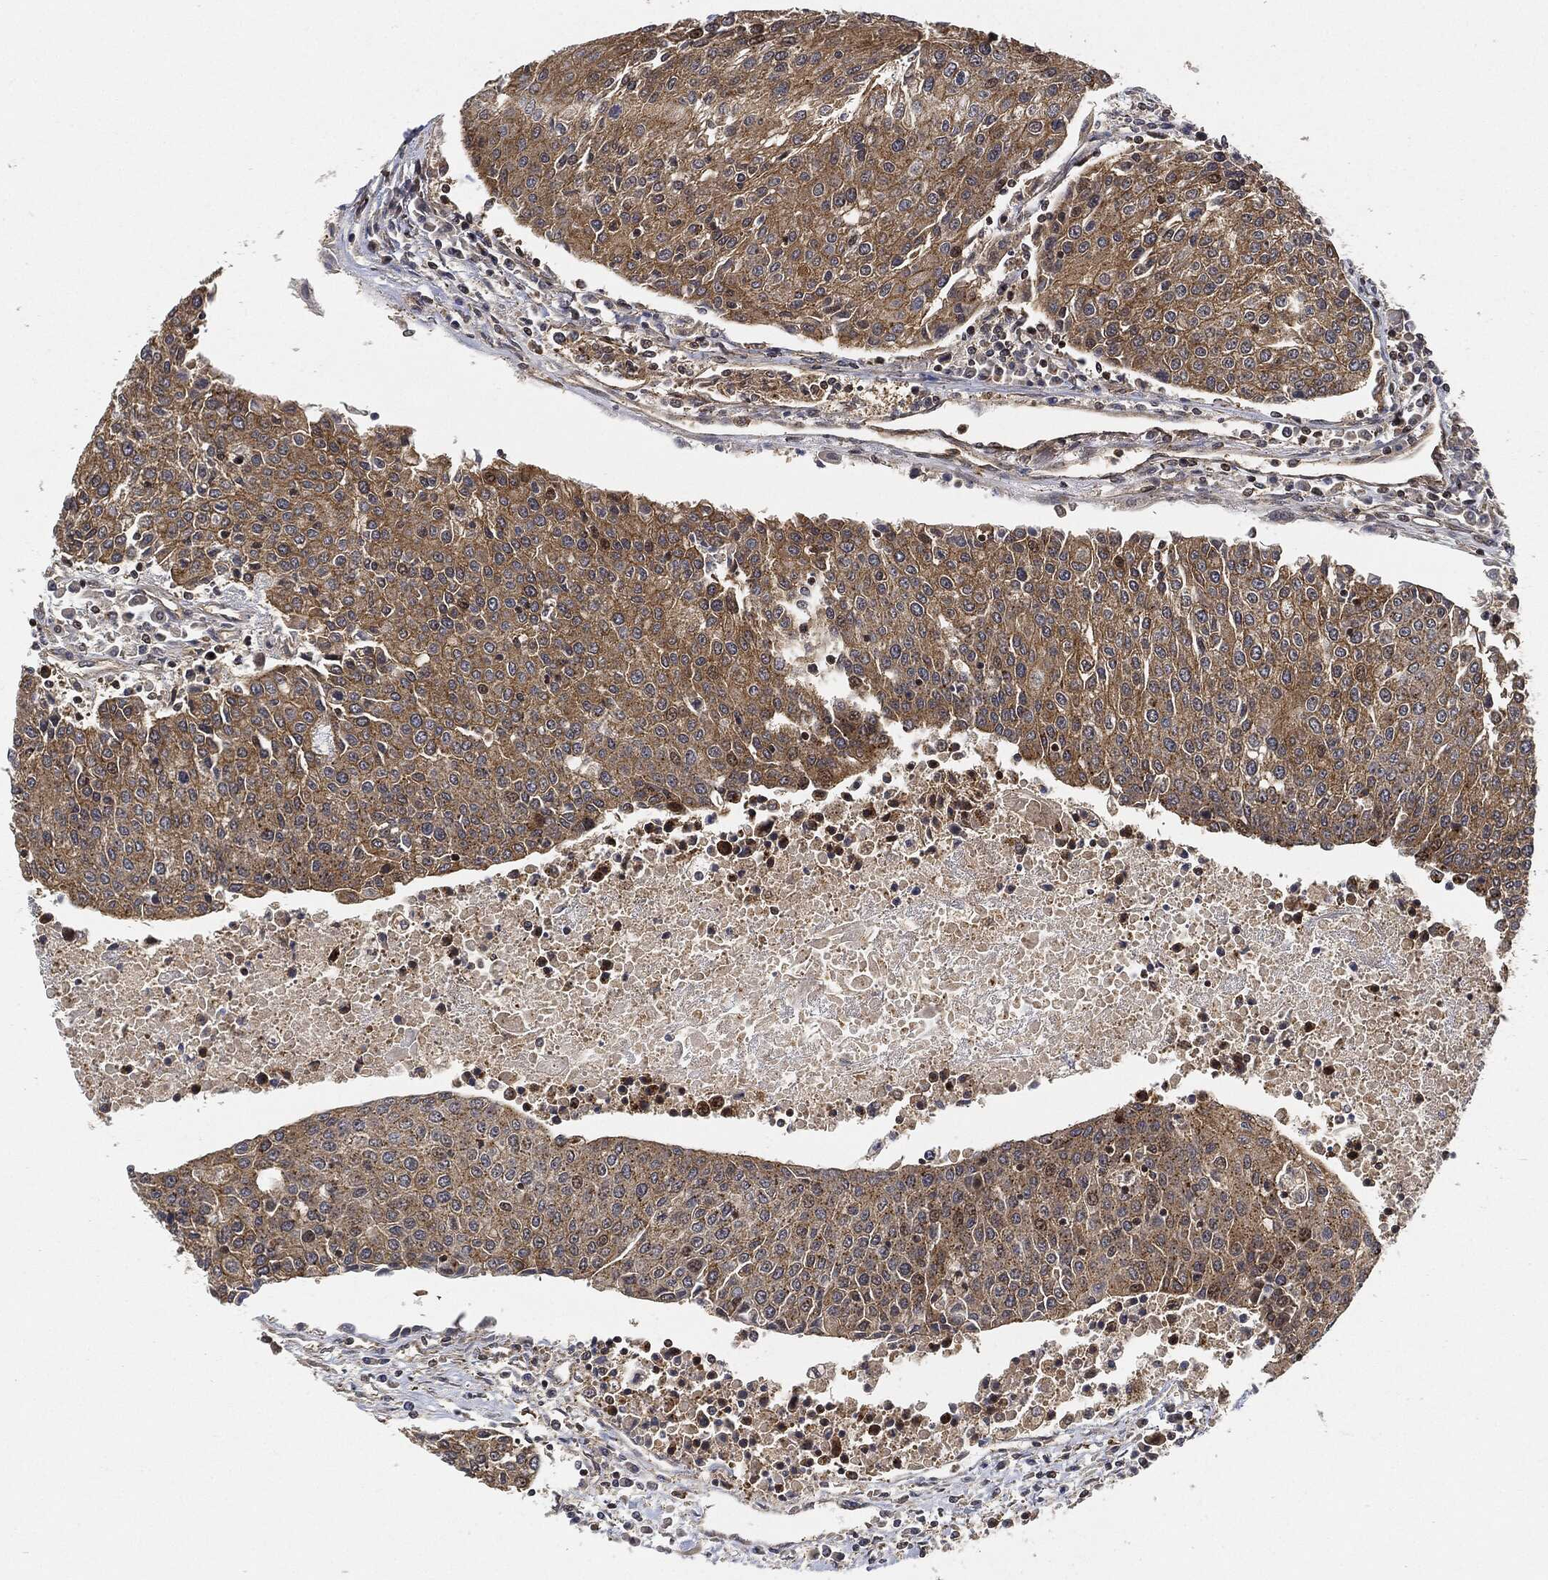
{"staining": {"intensity": "strong", "quantity": "25%-75%", "location": "cytoplasmic/membranous"}, "tissue": "urothelial cancer", "cell_type": "Tumor cells", "image_type": "cancer", "snomed": [{"axis": "morphology", "description": "Urothelial carcinoma, High grade"}, {"axis": "topography", "description": "Urinary bladder"}], "caption": "Immunohistochemistry (IHC) staining of high-grade urothelial carcinoma, which exhibits high levels of strong cytoplasmic/membranous staining in approximately 25%-75% of tumor cells indicating strong cytoplasmic/membranous protein positivity. The staining was performed using DAB (brown) for protein detection and nuclei were counterstained in hematoxylin (blue).", "gene": "MAP3K3", "patient": {"sex": "female", "age": 85}}